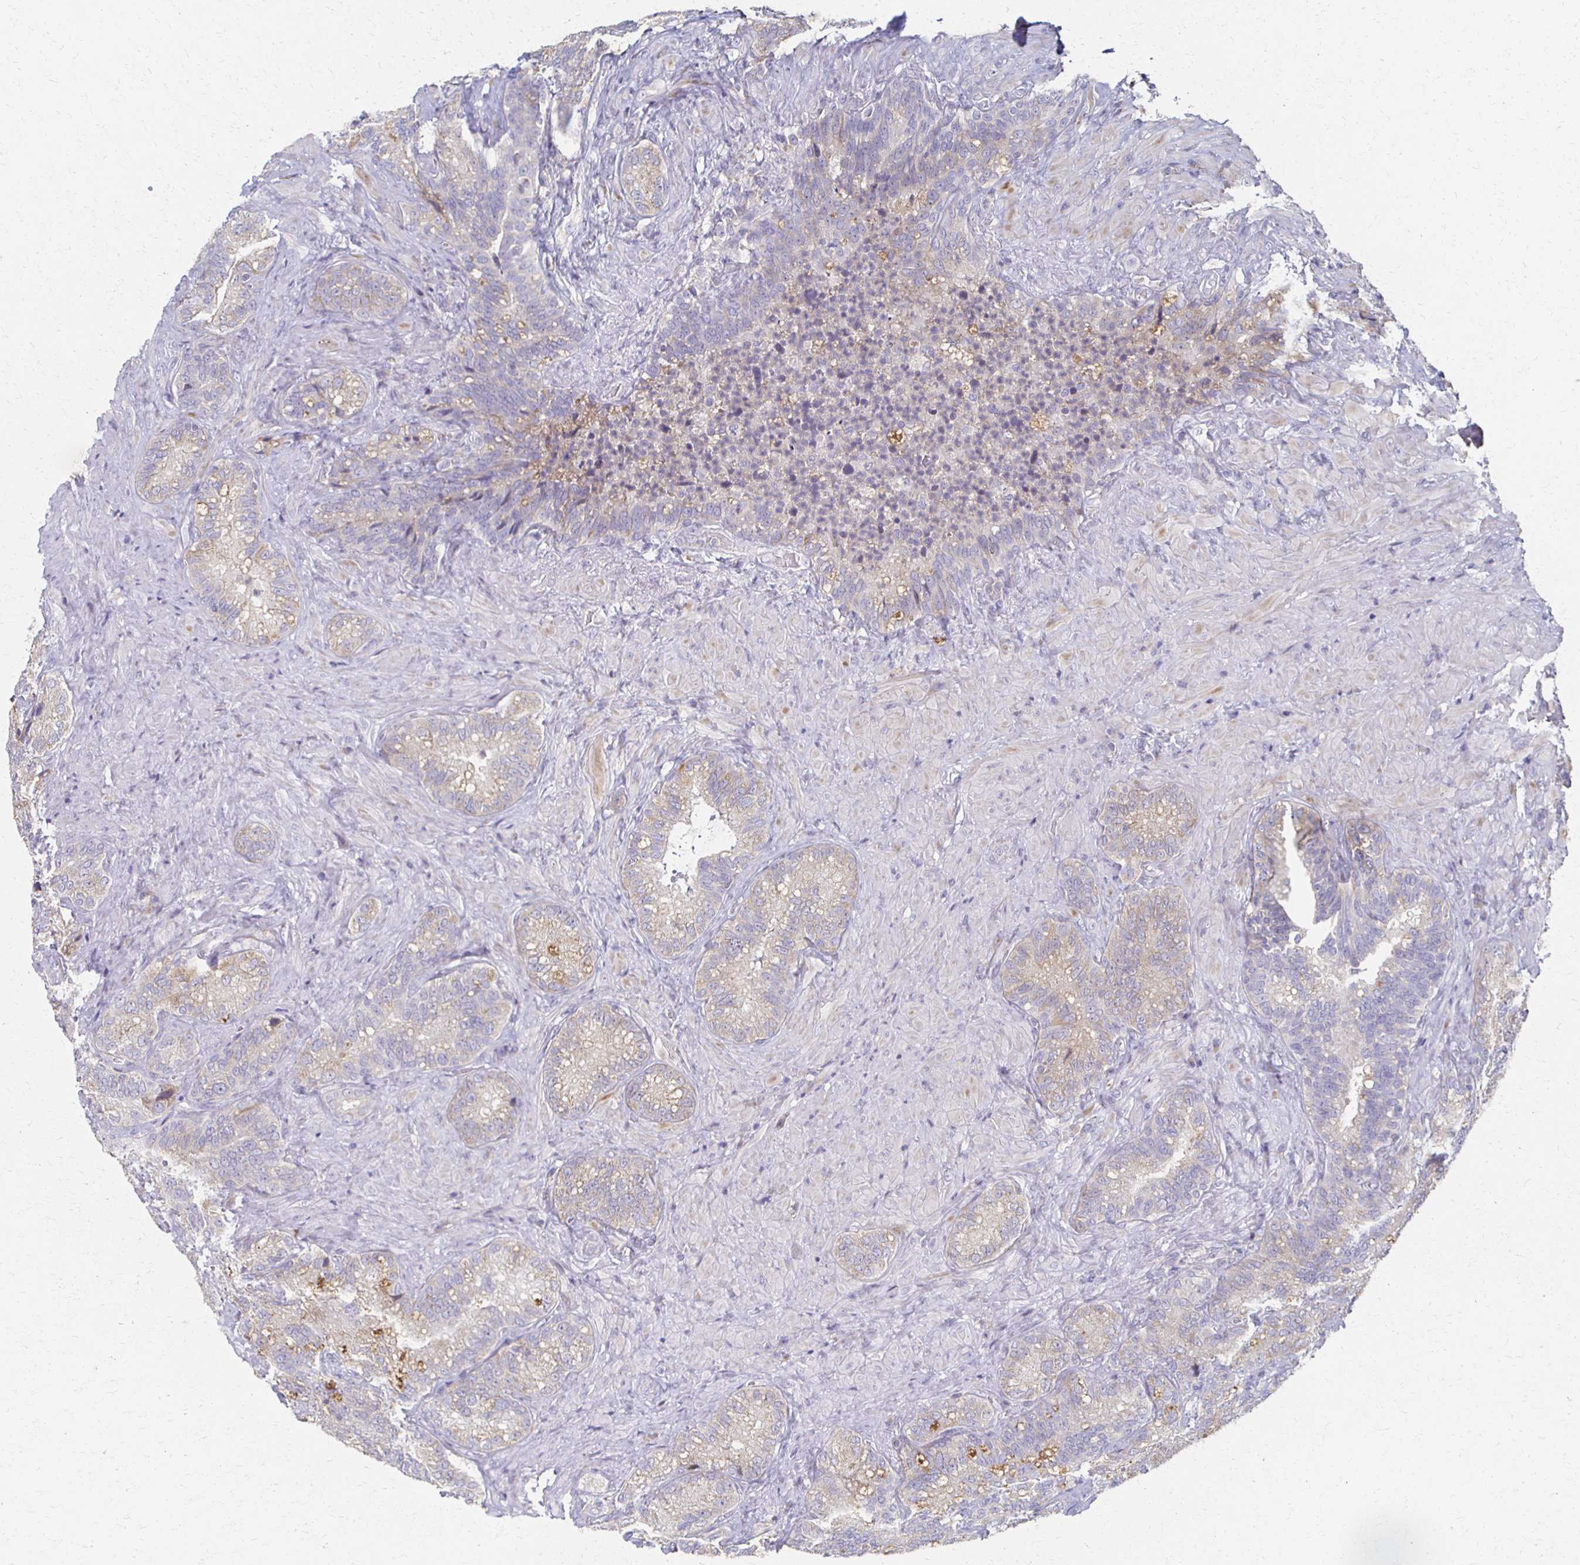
{"staining": {"intensity": "moderate", "quantity": "25%-75%", "location": "cytoplasmic/membranous"}, "tissue": "seminal vesicle", "cell_type": "Glandular cells", "image_type": "normal", "snomed": [{"axis": "morphology", "description": "Normal tissue, NOS"}, {"axis": "topography", "description": "Seminal veicle"}], "caption": "IHC histopathology image of normal seminal vesicle: human seminal vesicle stained using immunohistochemistry shows medium levels of moderate protein expression localized specifically in the cytoplasmic/membranous of glandular cells, appearing as a cytoplasmic/membranous brown color.", "gene": "CX3CR1", "patient": {"sex": "male", "age": 68}}